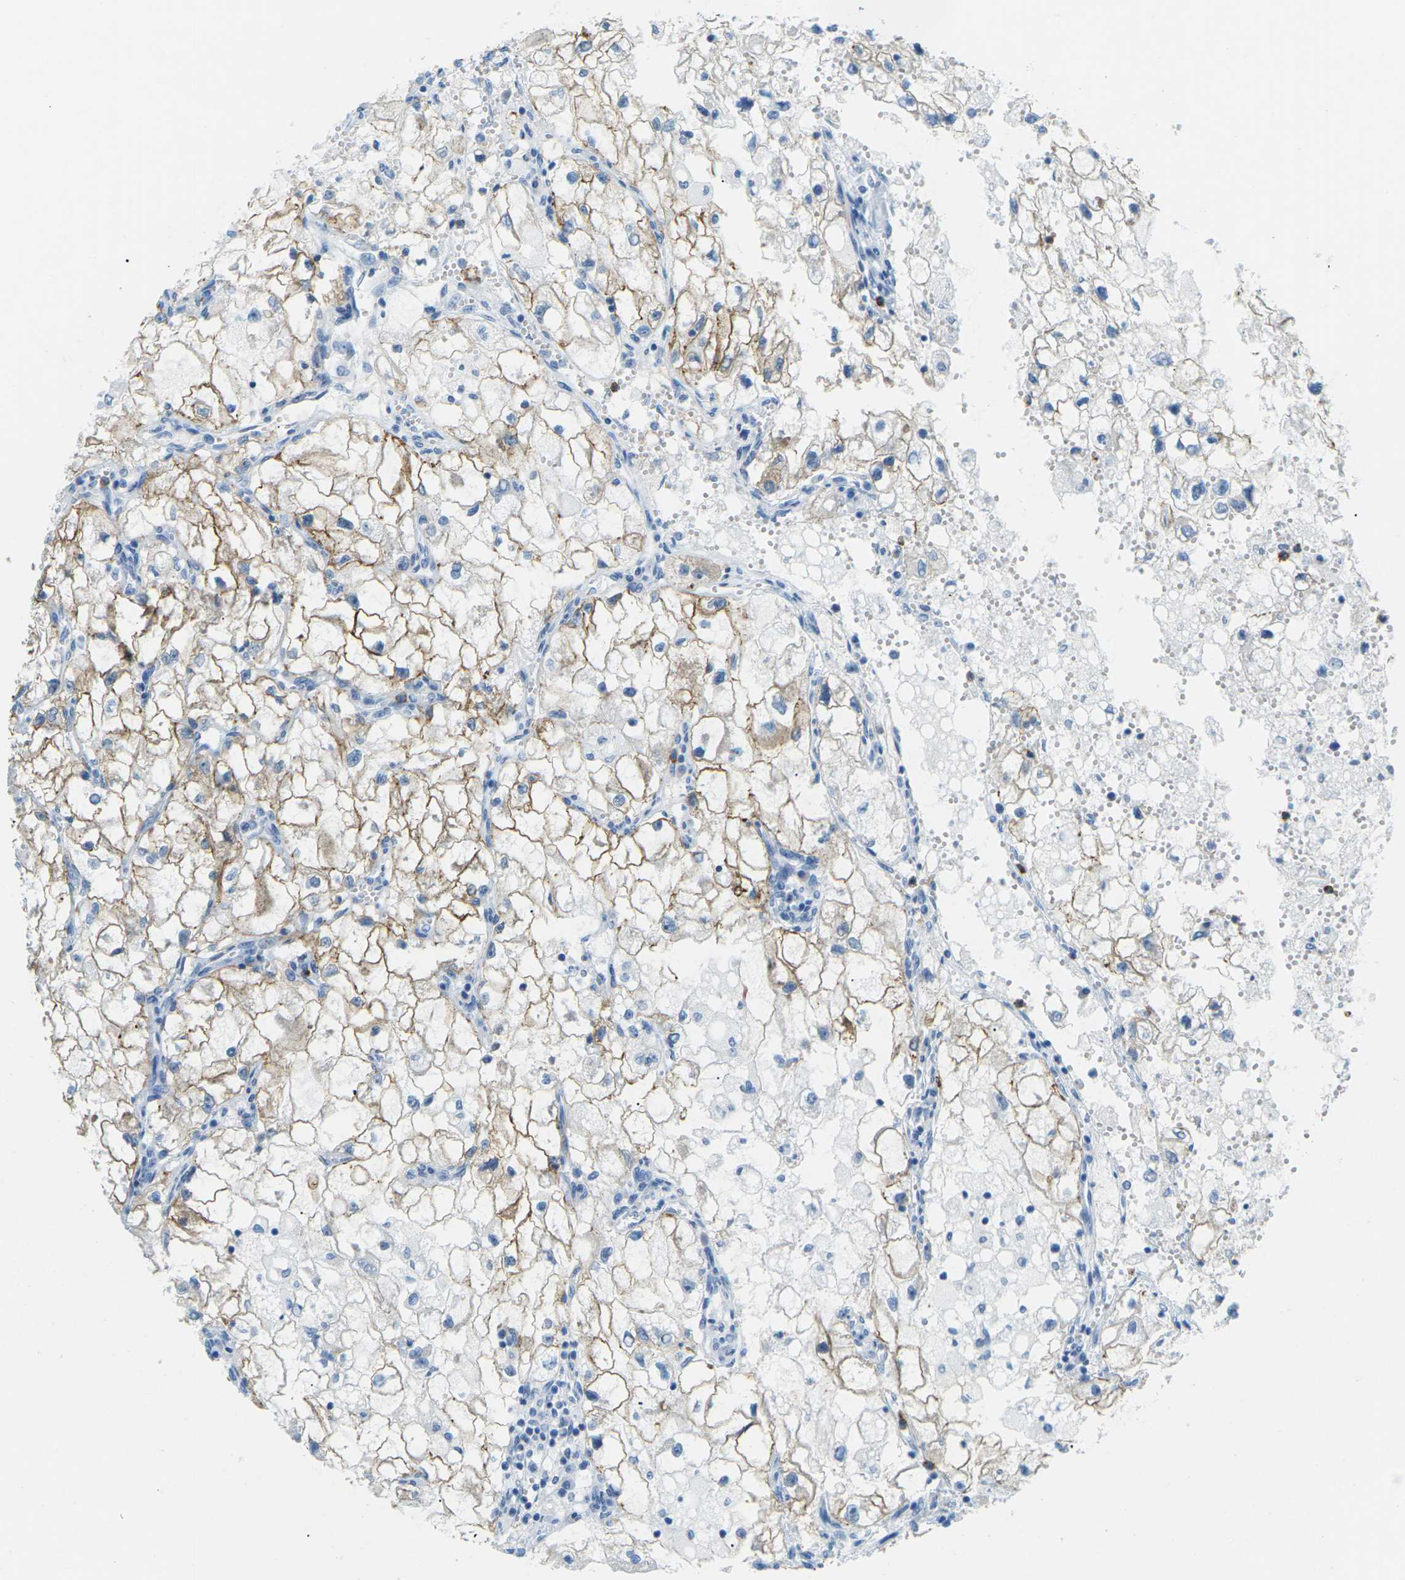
{"staining": {"intensity": "moderate", "quantity": ">75%", "location": "cytoplasmic/membranous"}, "tissue": "renal cancer", "cell_type": "Tumor cells", "image_type": "cancer", "snomed": [{"axis": "morphology", "description": "Adenocarcinoma, NOS"}, {"axis": "topography", "description": "Kidney"}], "caption": "Protein expression analysis of human renal cancer (adenocarcinoma) reveals moderate cytoplasmic/membranous staining in about >75% of tumor cells.", "gene": "CDH16", "patient": {"sex": "female", "age": 70}}